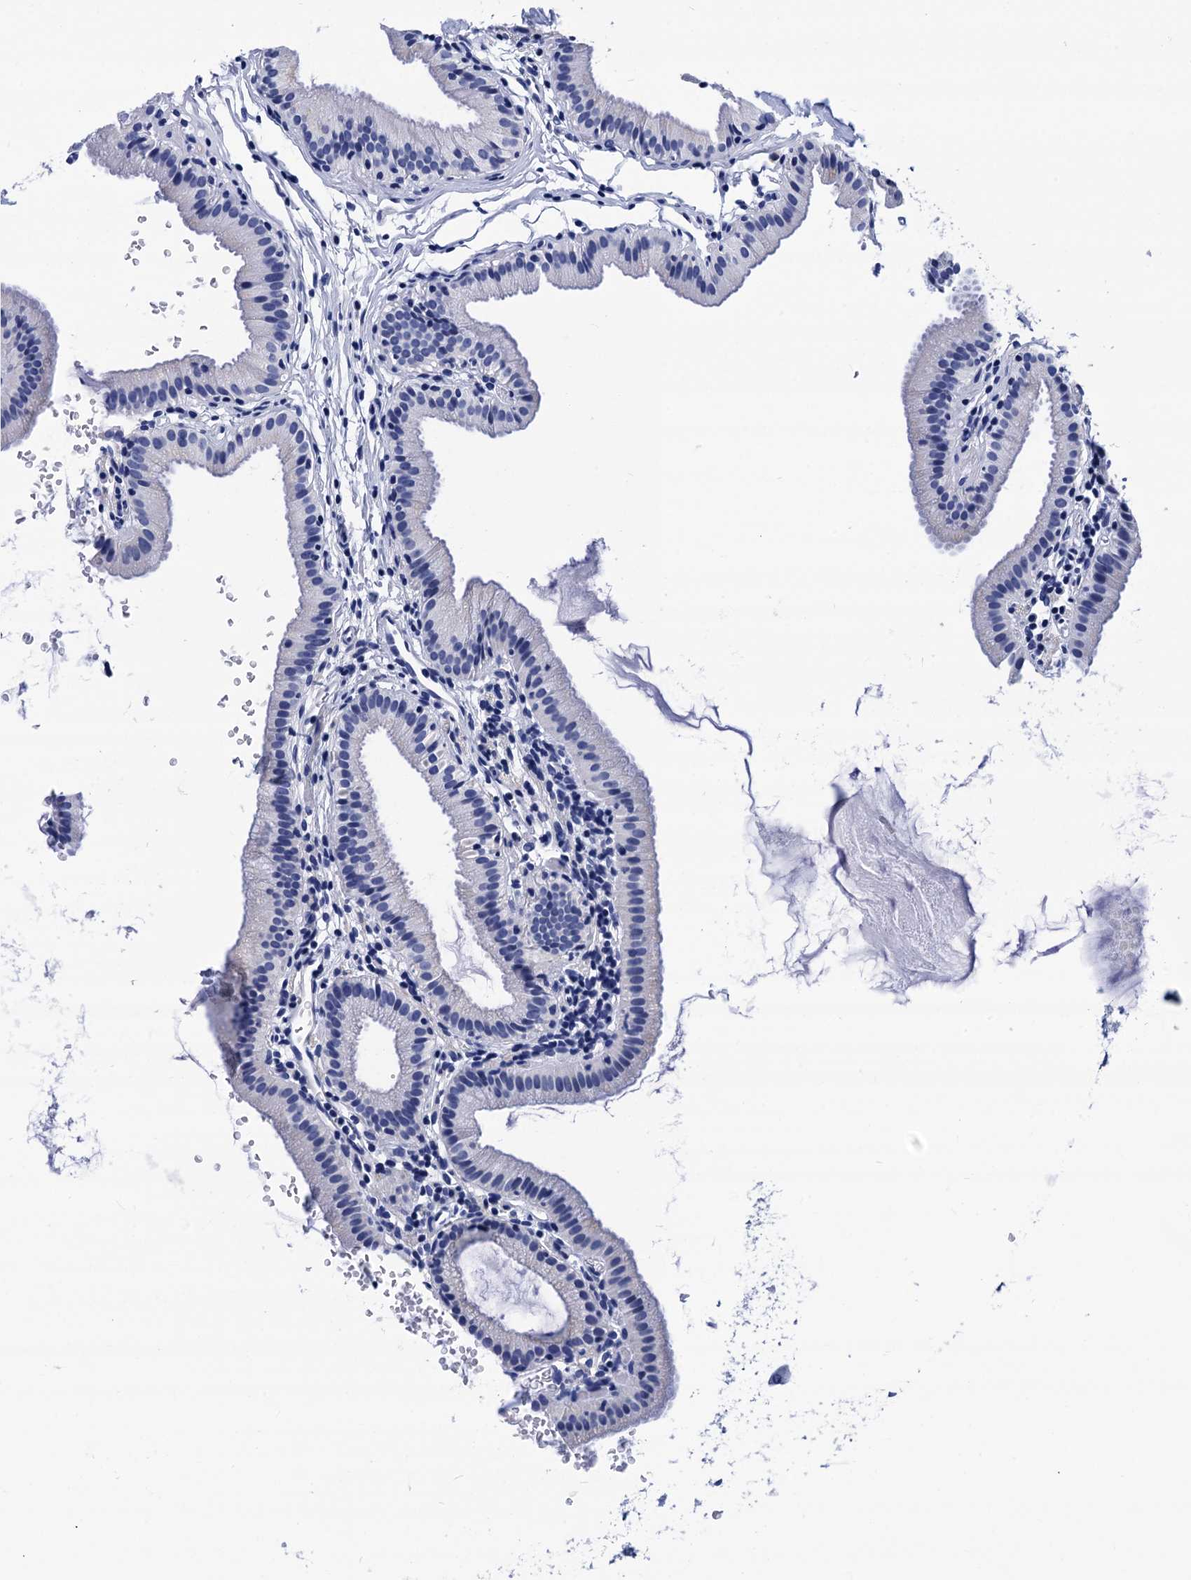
{"staining": {"intensity": "negative", "quantity": "none", "location": "none"}, "tissue": "gallbladder", "cell_type": "Glandular cells", "image_type": "normal", "snomed": [{"axis": "morphology", "description": "Normal tissue, NOS"}, {"axis": "topography", "description": "Gallbladder"}], "caption": "Protein analysis of unremarkable gallbladder displays no significant staining in glandular cells.", "gene": "MYBPC3", "patient": {"sex": "female", "age": 46}}